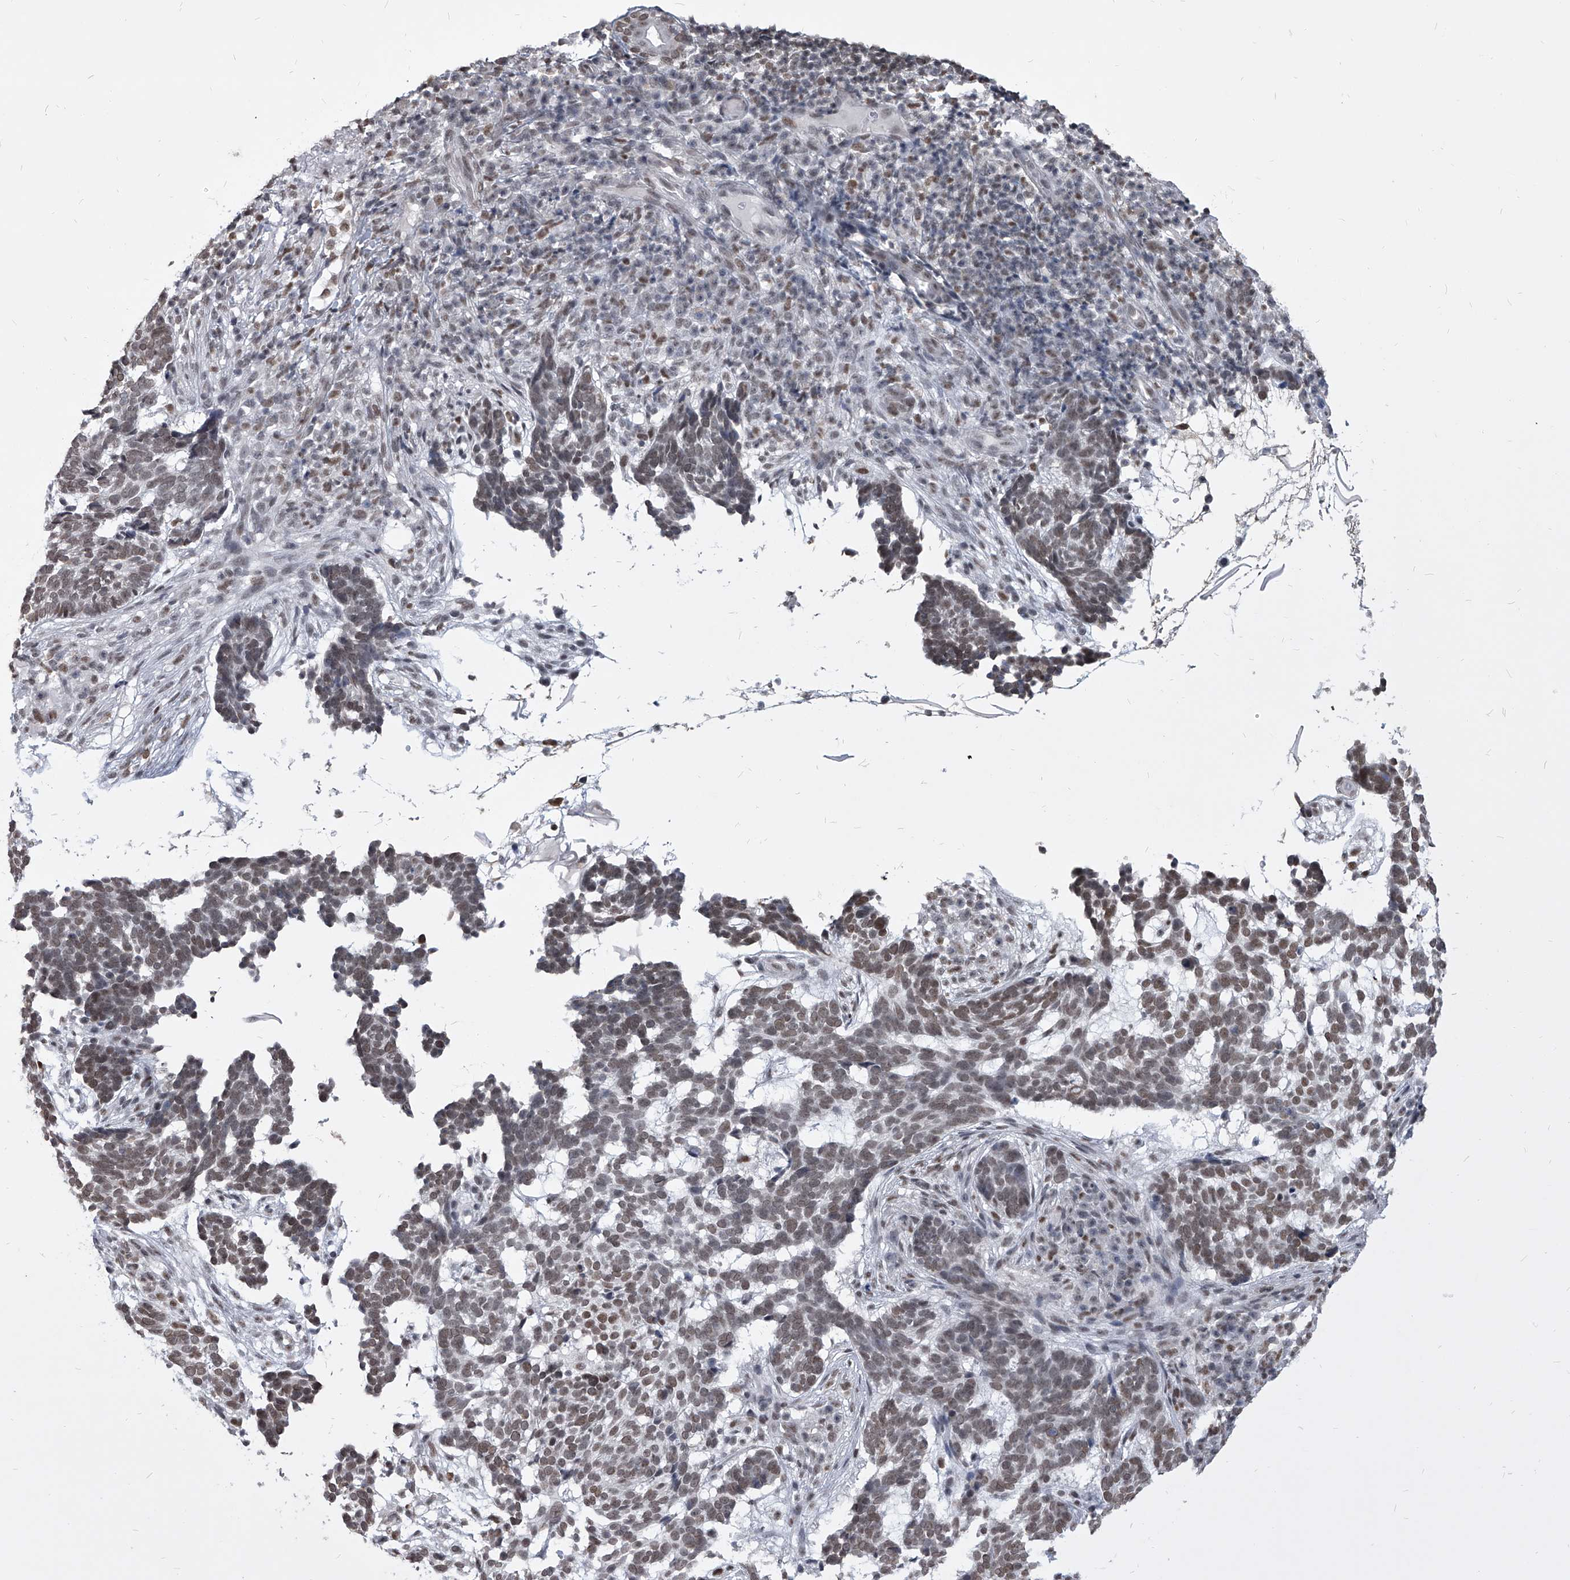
{"staining": {"intensity": "weak", "quantity": "25%-75%", "location": "nuclear"}, "tissue": "skin cancer", "cell_type": "Tumor cells", "image_type": "cancer", "snomed": [{"axis": "morphology", "description": "Basal cell carcinoma"}, {"axis": "topography", "description": "Skin"}], "caption": "Immunohistochemical staining of skin cancer displays low levels of weak nuclear expression in approximately 25%-75% of tumor cells.", "gene": "PPIL4", "patient": {"sex": "male", "age": 85}}